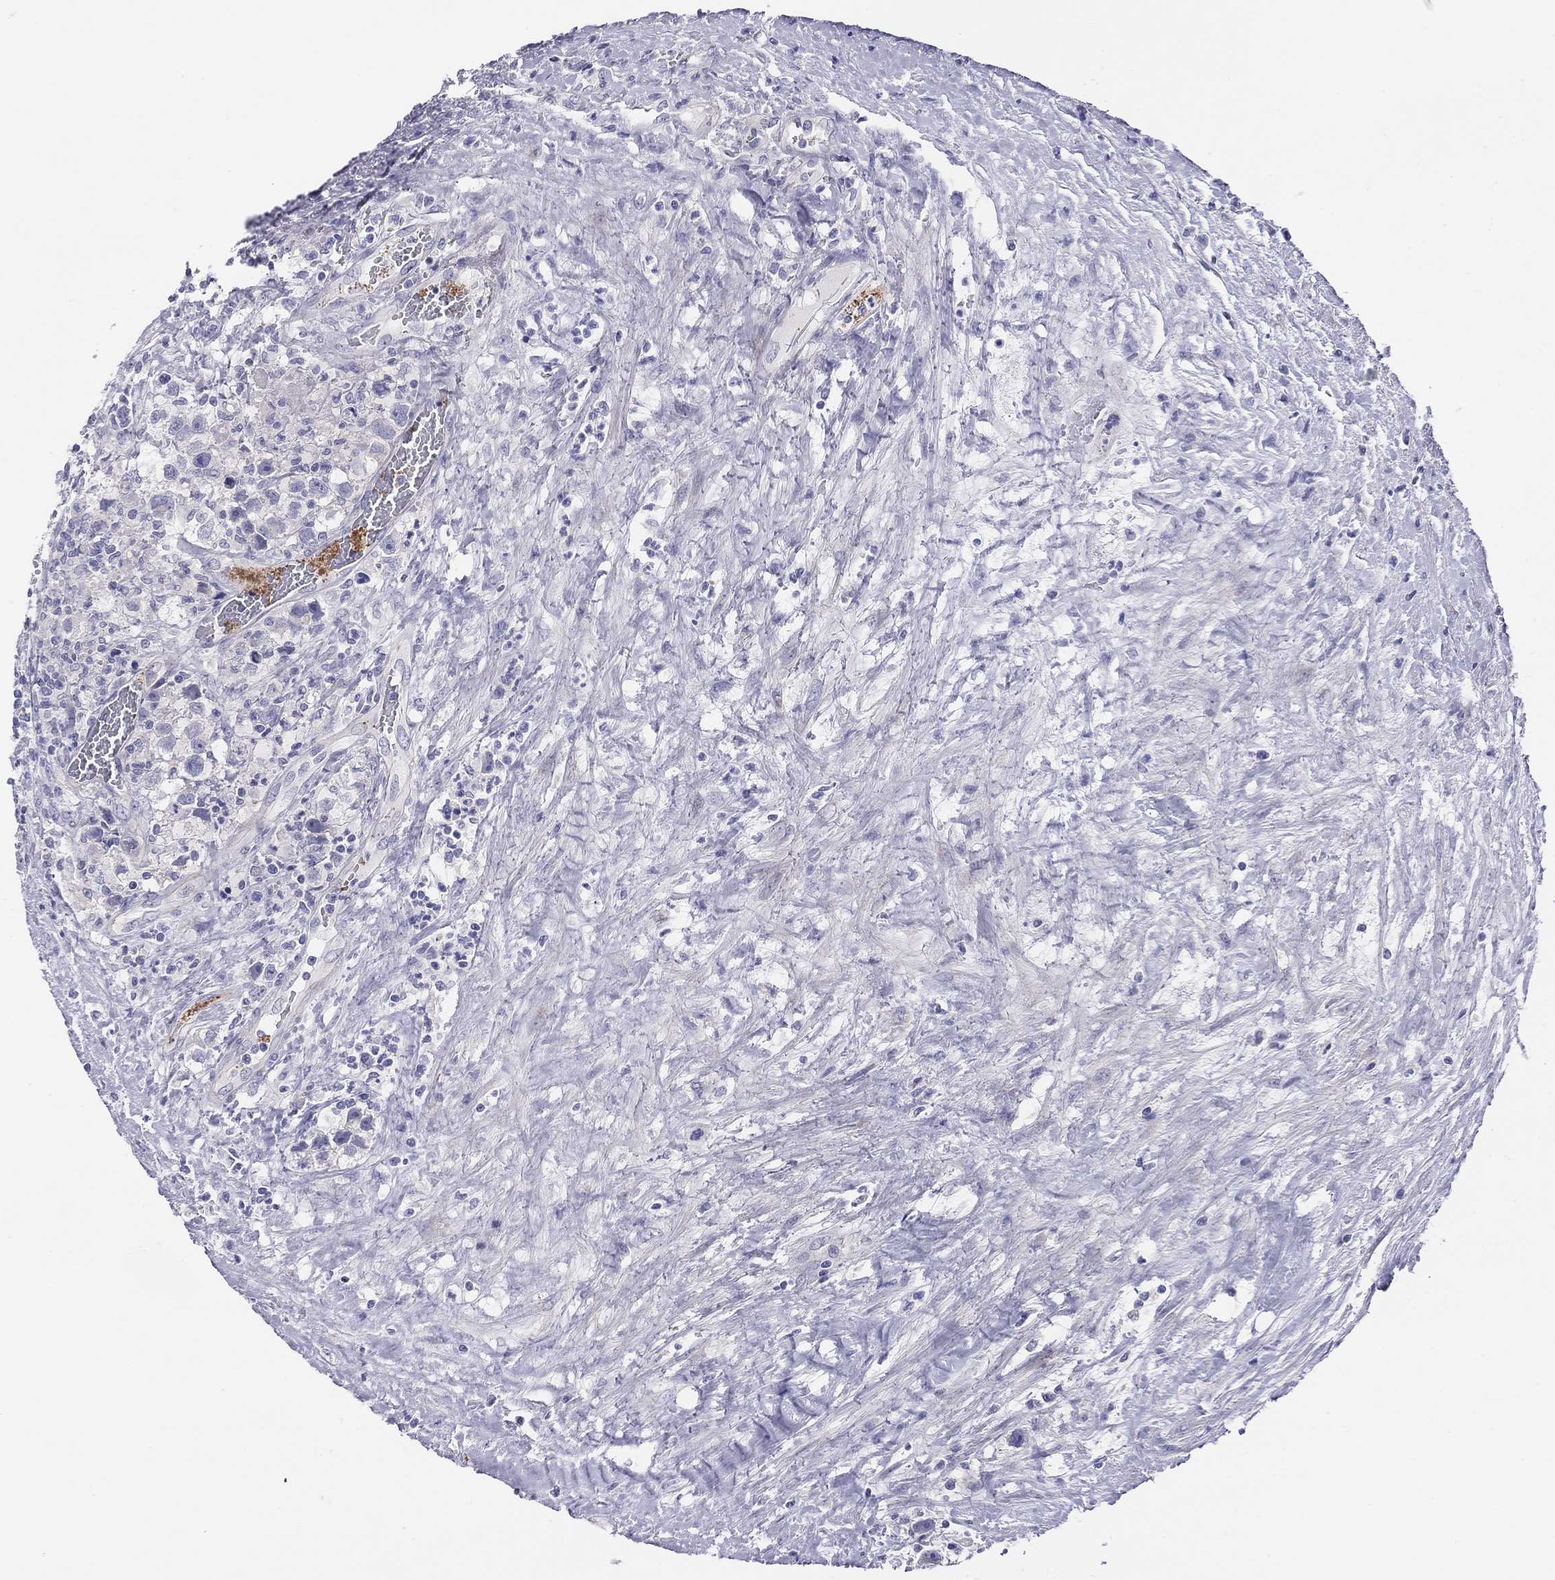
{"staining": {"intensity": "negative", "quantity": "none", "location": "none"}, "tissue": "testis cancer", "cell_type": "Tumor cells", "image_type": "cancer", "snomed": [{"axis": "morphology", "description": "Seminoma, NOS"}, {"axis": "topography", "description": "Testis"}], "caption": "Testis cancer (seminoma) was stained to show a protein in brown. There is no significant positivity in tumor cells. (DAB (3,3'-diaminobenzidine) immunohistochemistry (IHC) visualized using brightfield microscopy, high magnification).", "gene": "MGAT4C", "patient": {"sex": "male", "age": 43}}